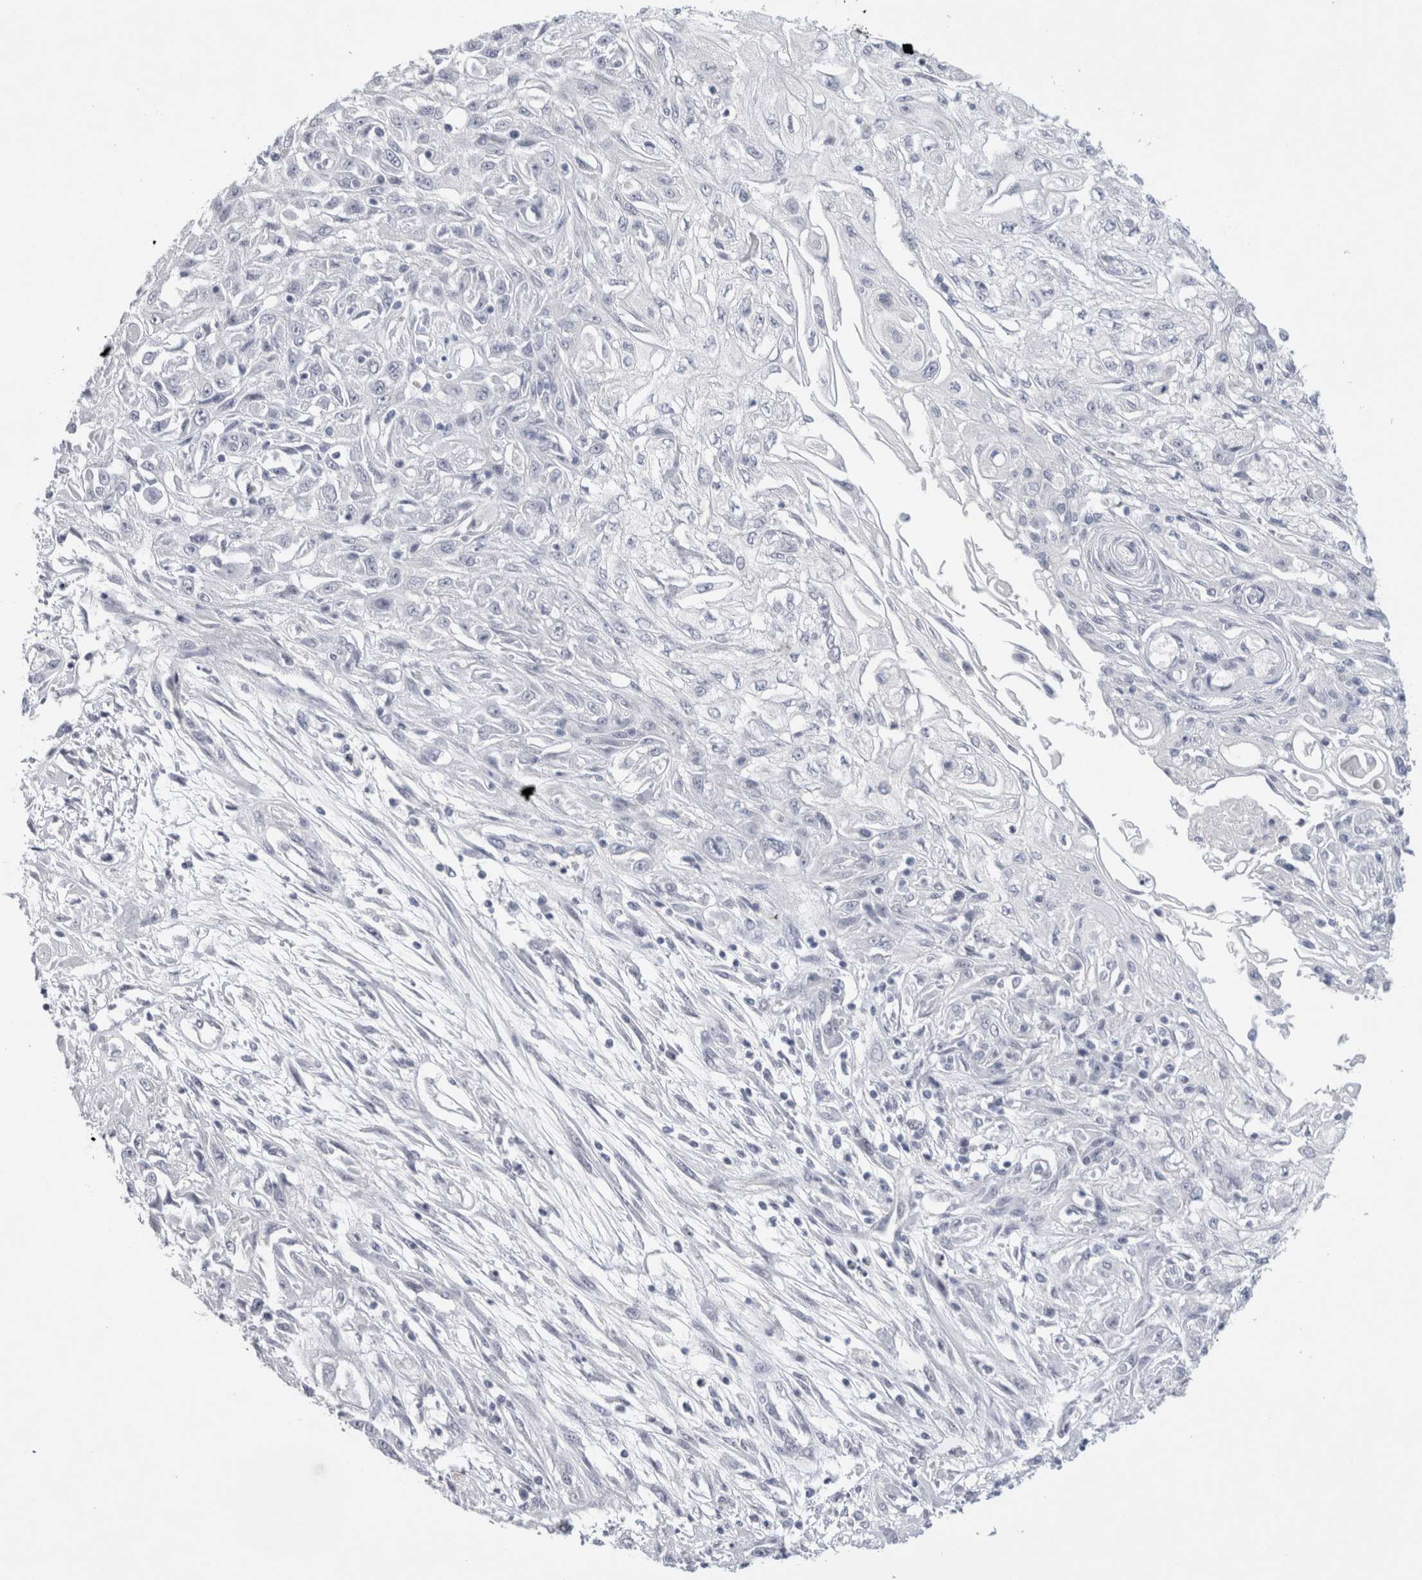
{"staining": {"intensity": "negative", "quantity": "none", "location": "none"}, "tissue": "skin cancer", "cell_type": "Tumor cells", "image_type": "cancer", "snomed": [{"axis": "morphology", "description": "Squamous cell carcinoma, NOS"}, {"axis": "morphology", "description": "Squamous cell carcinoma, metastatic, NOS"}, {"axis": "topography", "description": "Skin"}, {"axis": "topography", "description": "Lymph node"}], "caption": "DAB immunohistochemical staining of skin cancer reveals no significant expression in tumor cells. (DAB immunohistochemistry, high magnification).", "gene": "TONSL", "patient": {"sex": "male", "age": 75}}